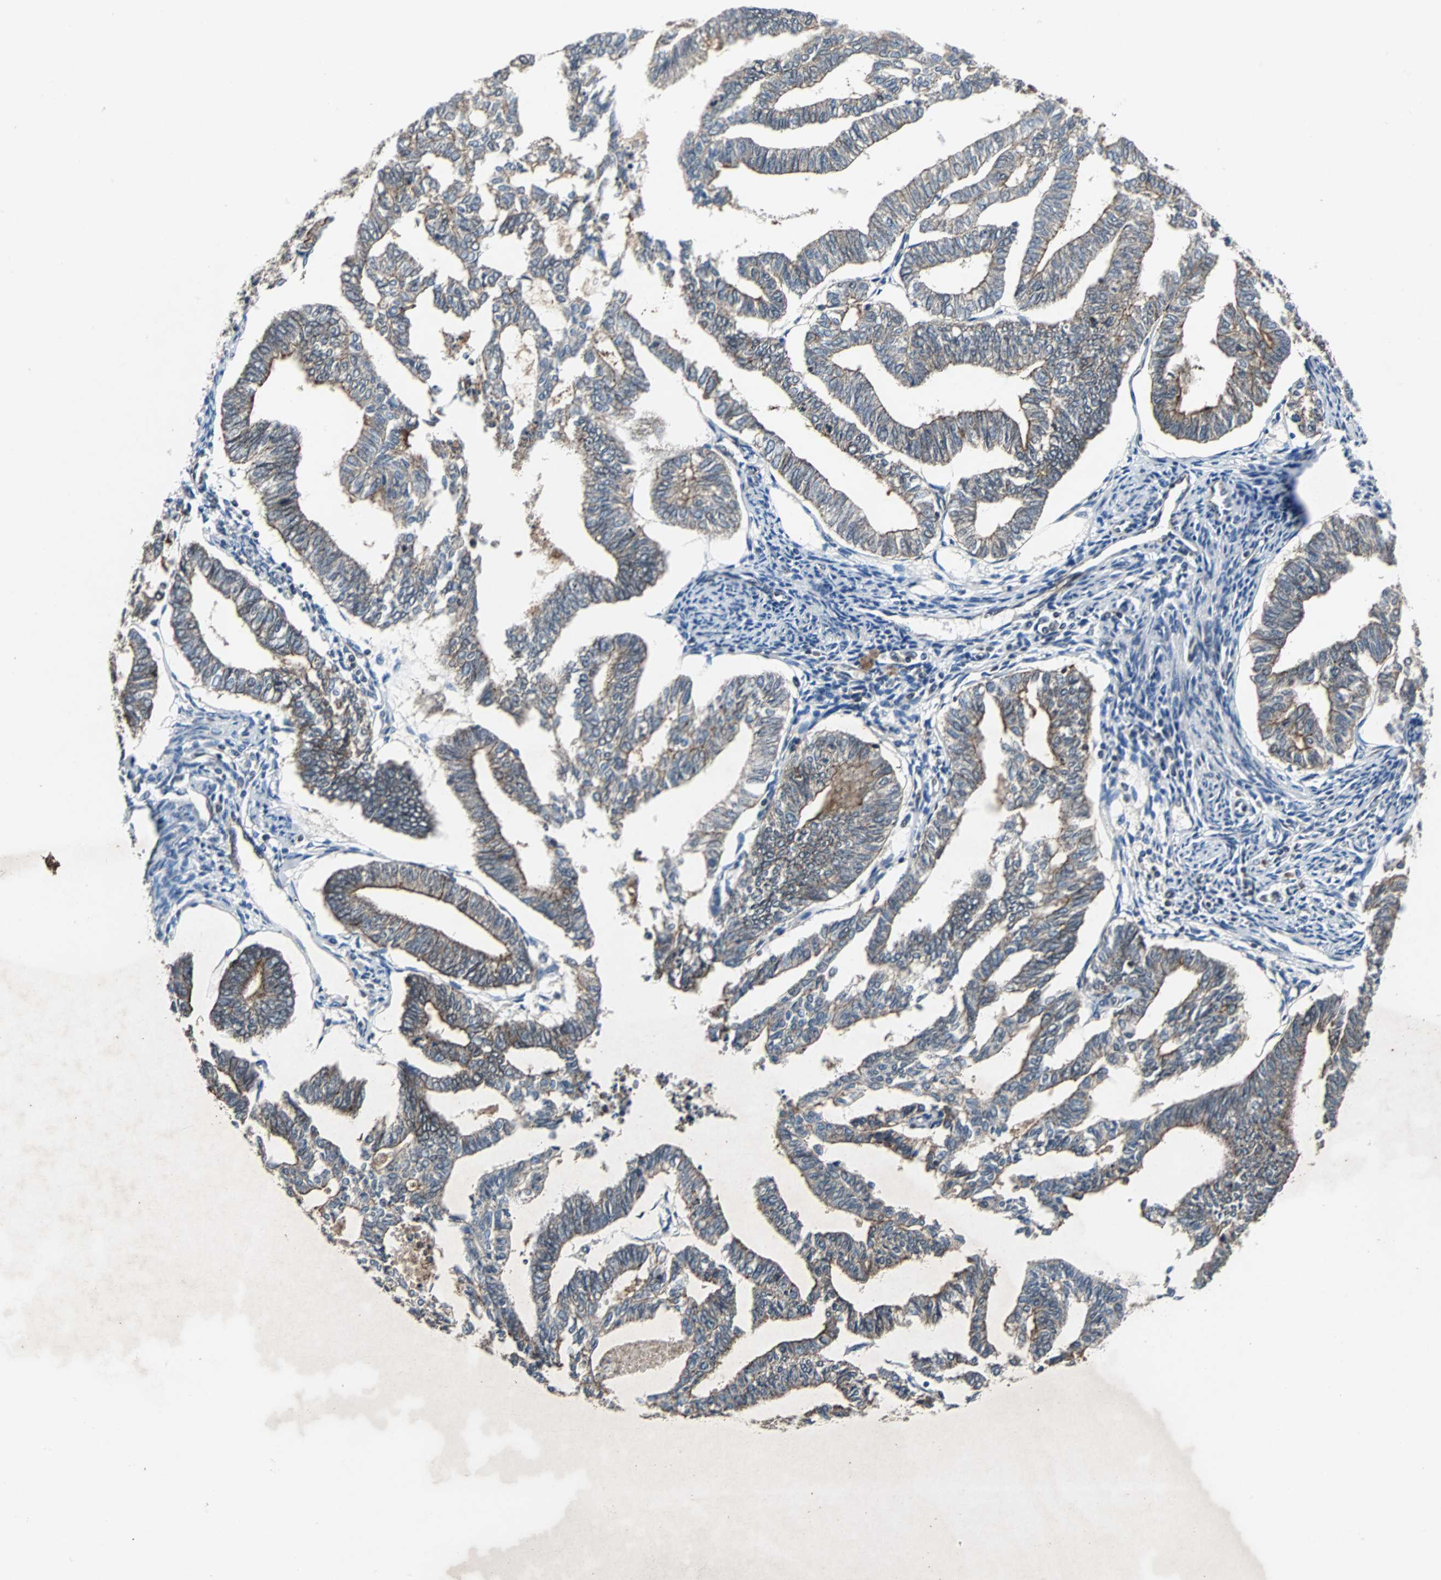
{"staining": {"intensity": "weak", "quantity": ">75%", "location": "cytoplasmic/membranous"}, "tissue": "endometrial cancer", "cell_type": "Tumor cells", "image_type": "cancer", "snomed": [{"axis": "morphology", "description": "Adenocarcinoma, NOS"}, {"axis": "topography", "description": "Endometrium"}], "caption": "DAB (3,3'-diaminobenzidine) immunohistochemical staining of human endometrial cancer reveals weak cytoplasmic/membranous protein positivity in approximately >75% of tumor cells. (DAB (3,3'-diaminobenzidine) IHC with brightfield microscopy, high magnification).", "gene": "LSR", "patient": {"sex": "female", "age": 79}}